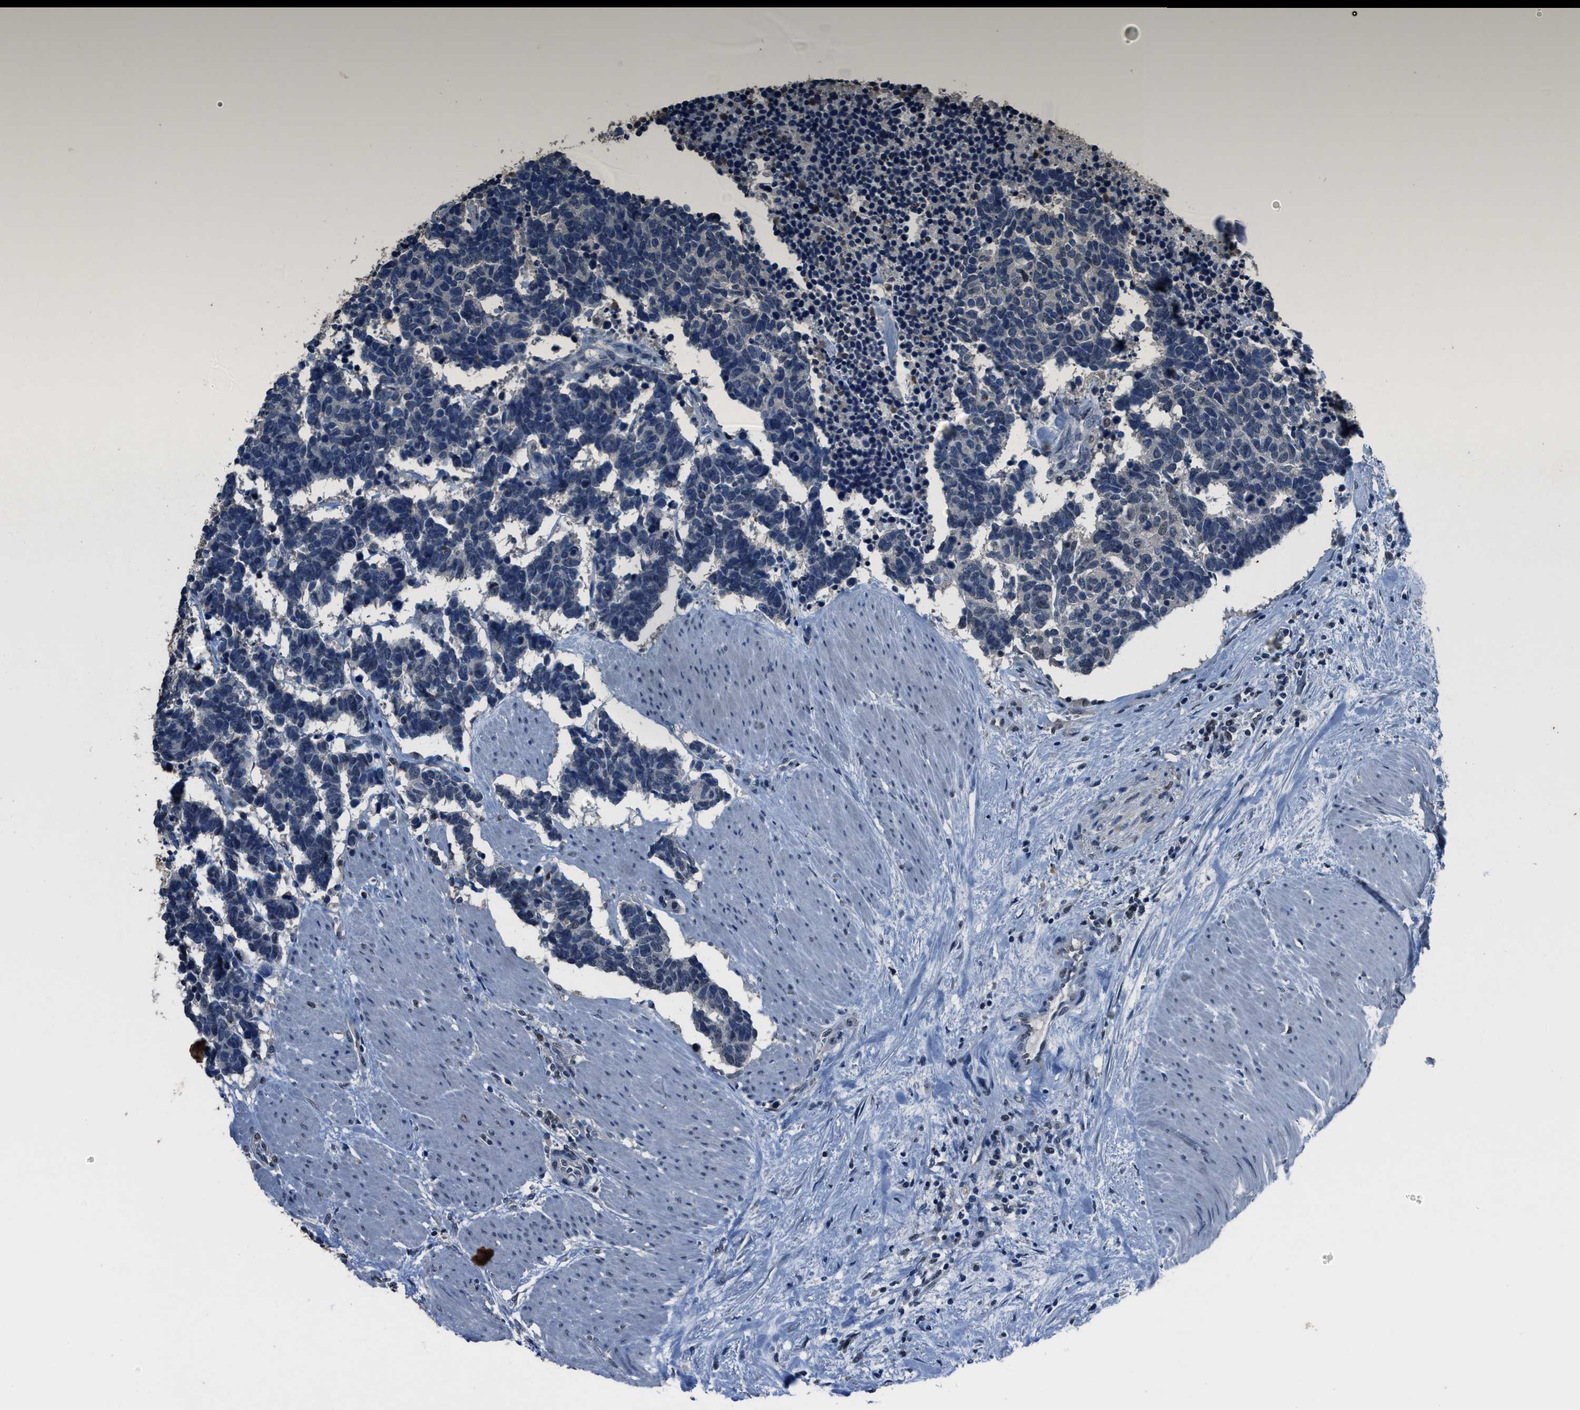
{"staining": {"intensity": "negative", "quantity": "none", "location": "none"}, "tissue": "carcinoid", "cell_type": "Tumor cells", "image_type": "cancer", "snomed": [{"axis": "morphology", "description": "Carcinoma, NOS"}, {"axis": "morphology", "description": "Carcinoid, malignant, NOS"}, {"axis": "topography", "description": "Urinary bladder"}], "caption": "The histopathology image shows no staining of tumor cells in malignant carcinoid. (DAB IHC visualized using brightfield microscopy, high magnification).", "gene": "DUSP19", "patient": {"sex": "male", "age": 57}}